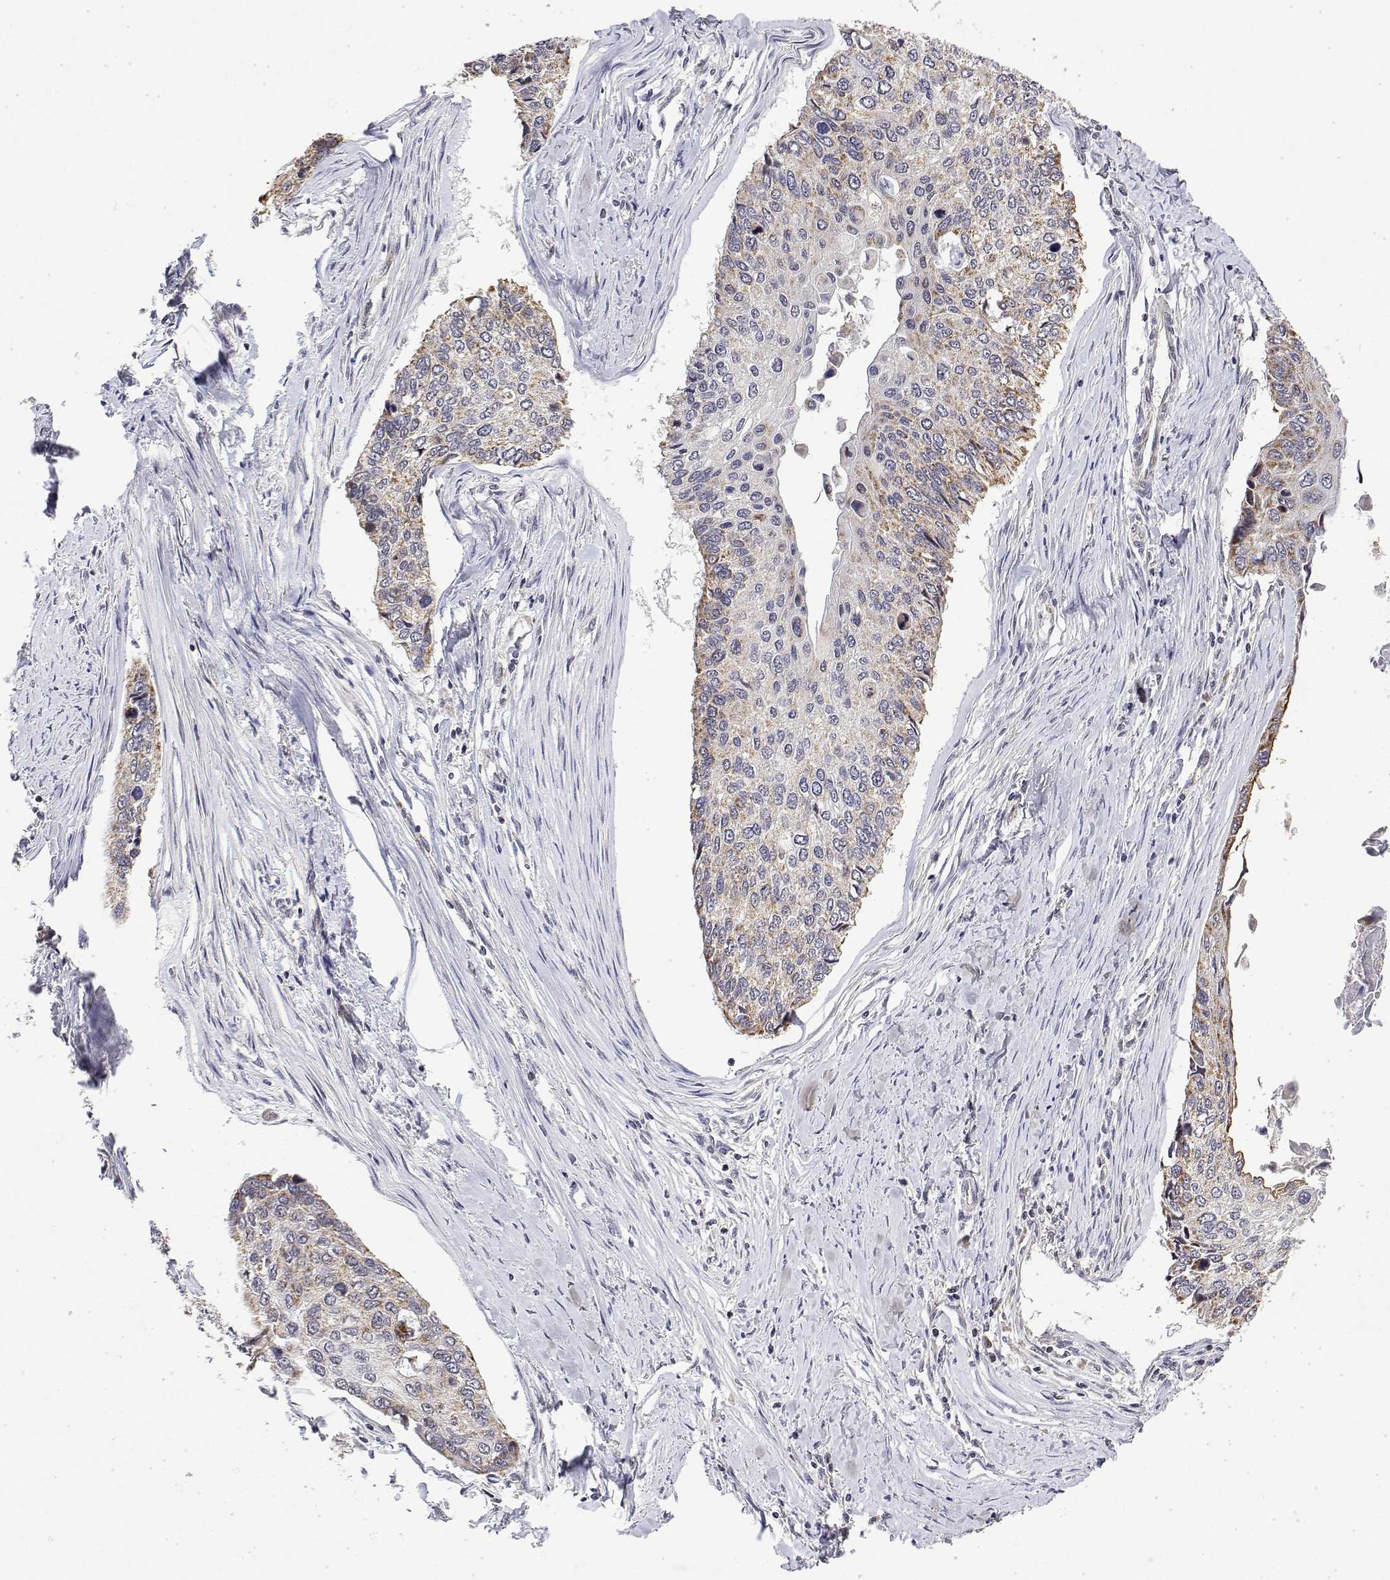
{"staining": {"intensity": "weak", "quantity": "25%-75%", "location": "cytoplasmic/membranous"}, "tissue": "lung cancer", "cell_type": "Tumor cells", "image_type": "cancer", "snomed": [{"axis": "morphology", "description": "Squamous cell carcinoma, NOS"}, {"axis": "morphology", "description": "Squamous cell carcinoma, metastatic, NOS"}, {"axis": "topography", "description": "Lung"}], "caption": "Protein expression analysis of lung cancer (metastatic squamous cell carcinoma) shows weak cytoplasmic/membranous expression in approximately 25%-75% of tumor cells.", "gene": "GADD45GIP1", "patient": {"sex": "male", "age": 63}}